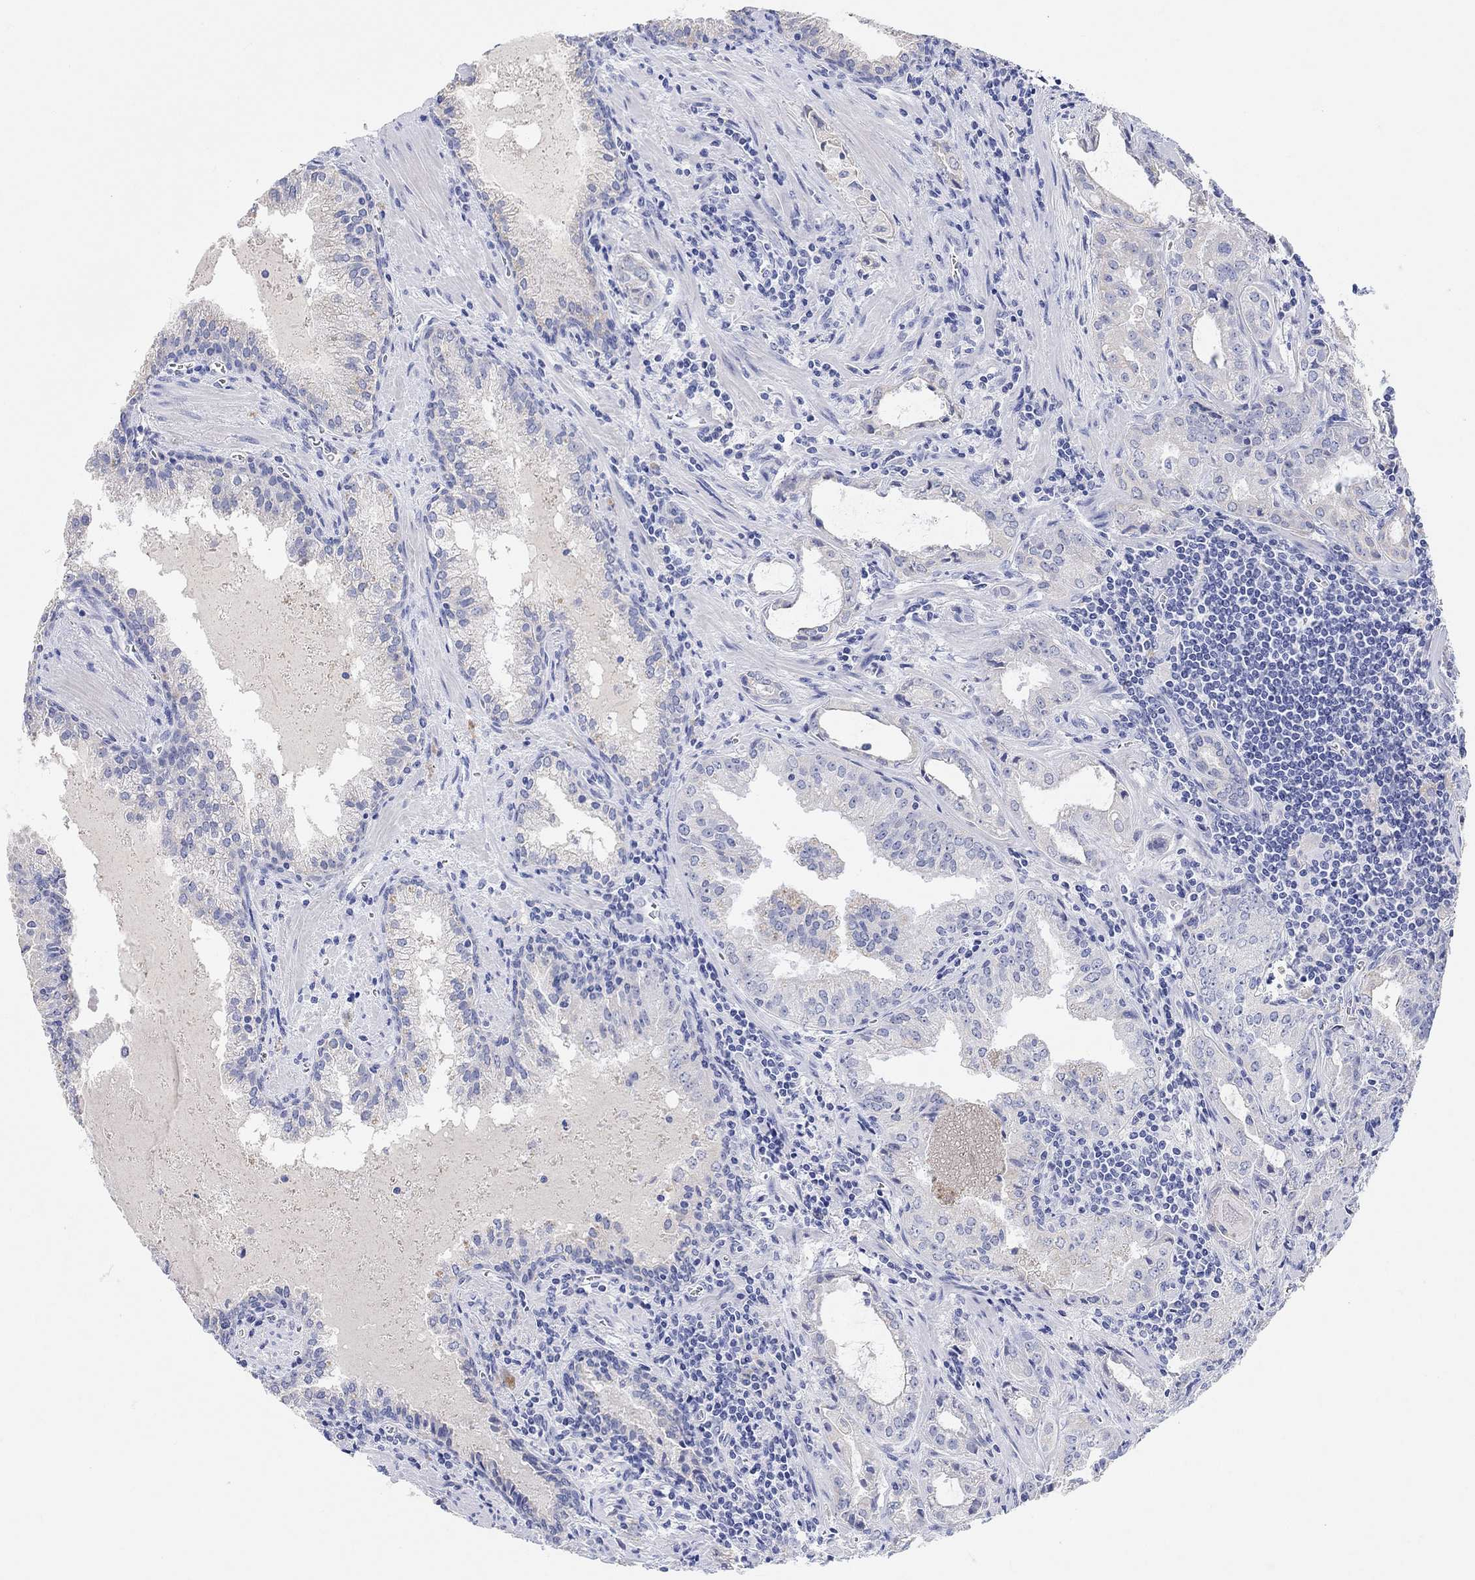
{"staining": {"intensity": "negative", "quantity": "none", "location": "none"}, "tissue": "prostate cancer", "cell_type": "Tumor cells", "image_type": "cancer", "snomed": [{"axis": "morphology", "description": "Adenocarcinoma, High grade"}, {"axis": "topography", "description": "Prostate"}], "caption": "A high-resolution image shows immunohistochemistry (IHC) staining of prostate cancer (adenocarcinoma (high-grade)), which exhibits no significant positivity in tumor cells.", "gene": "TYR", "patient": {"sex": "male", "age": 68}}